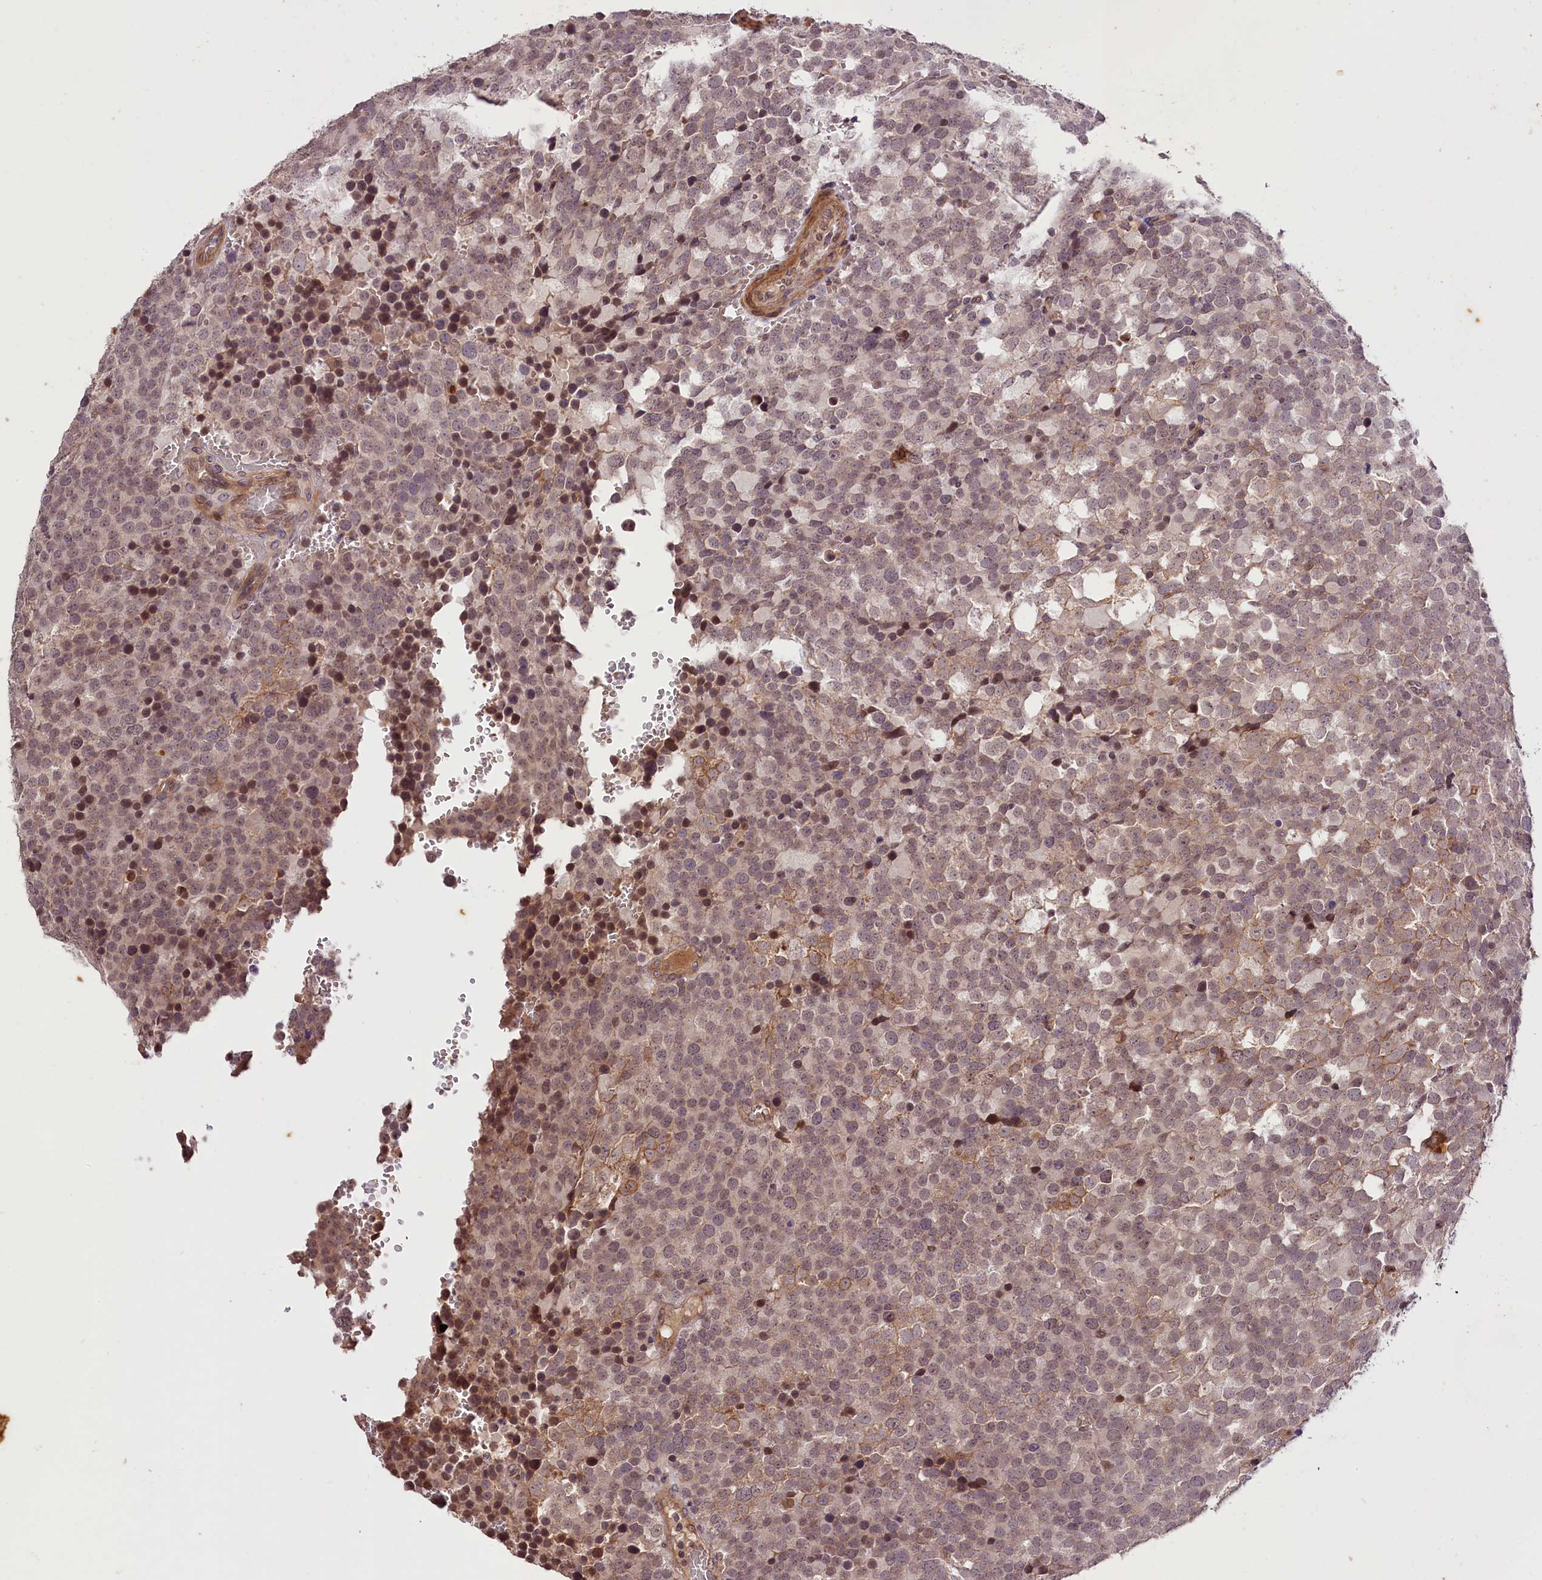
{"staining": {"intensity": "weak", "quantity": ">75%", "location": "cytoplasmic/membranous,nuclear"}, "tissue": "testis cancer", "cell_type": "Tumor cells", "image_type": "cancer", "snomed": [{"axis": "morphology", "description": "Seminoma, NOS"}, {"axis": "topography", "description": "Testis"}], "caption": "Testis cancer (seminoma) stained with a brown dye reveals weak cytoplasmic/membranous and nuclear positive expression in approximately >75% of tumor cells.", "gene": "ZNF480", "patient": {"sex": "male", "age": 71}}